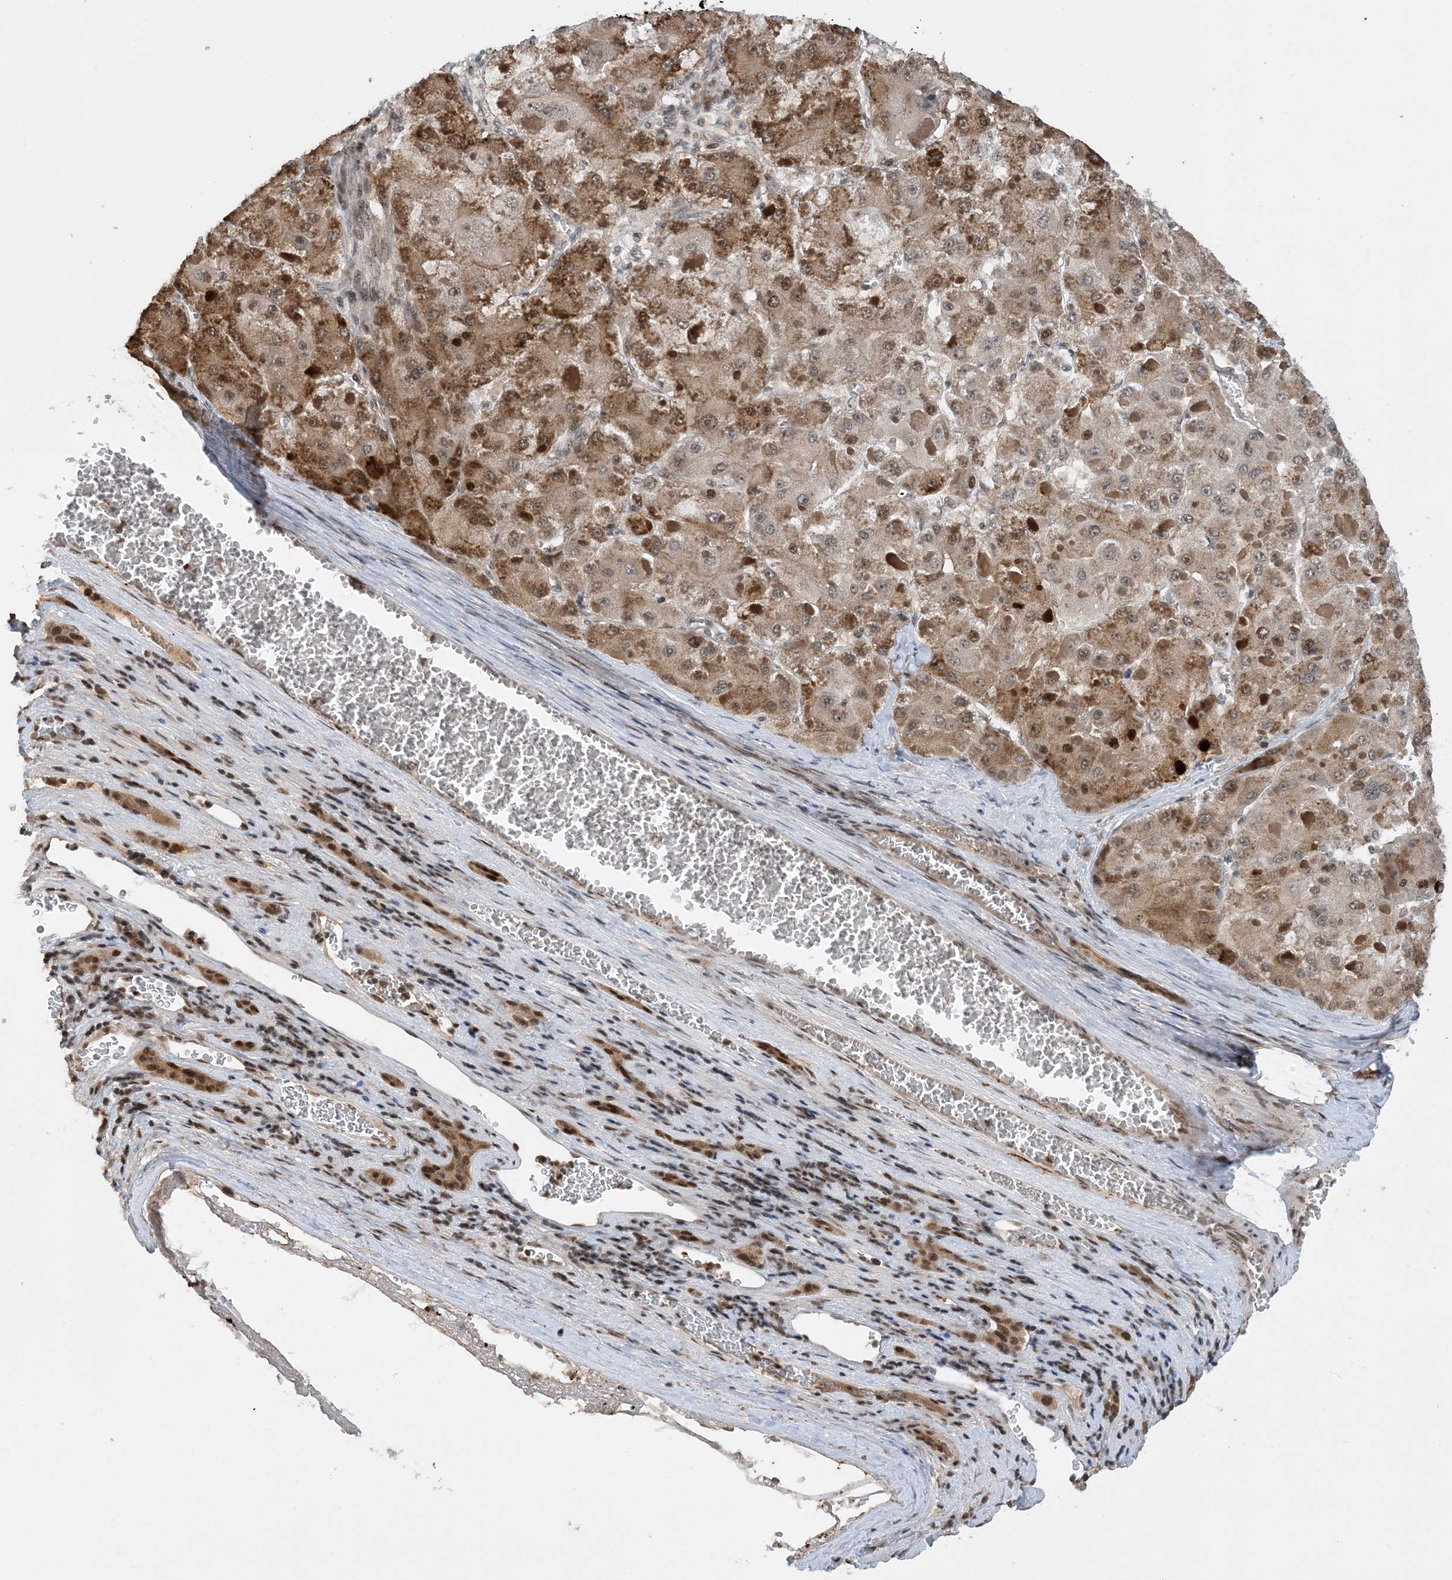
{"staining": {"intensity": "moderate", "quantity": ">75%", "location": "cytoplasmic/membranous"}, "tissue": "liver cancer", "cell_type": "Tumor cells", "image_type": "cancer", "snomed": [{"axis": "morphology", "description": "Carcinoma, Hepatocellular, NOS"}, {"axis": "topography", "description": "Liver"}], "caption": "High-power microscopy captured an immunohistochemistry image of hepatocellular carcinoma (liver), revealing moderate cytoplasmic/membranous positivity in approximately >75% of tumor cells. (Stains: DAB in brown, nuclei in blue, Microscopy: brightfield microscopy at high magnification).", "gene": "ACYP2", "patient": {"sex": "female", "age": 73}}